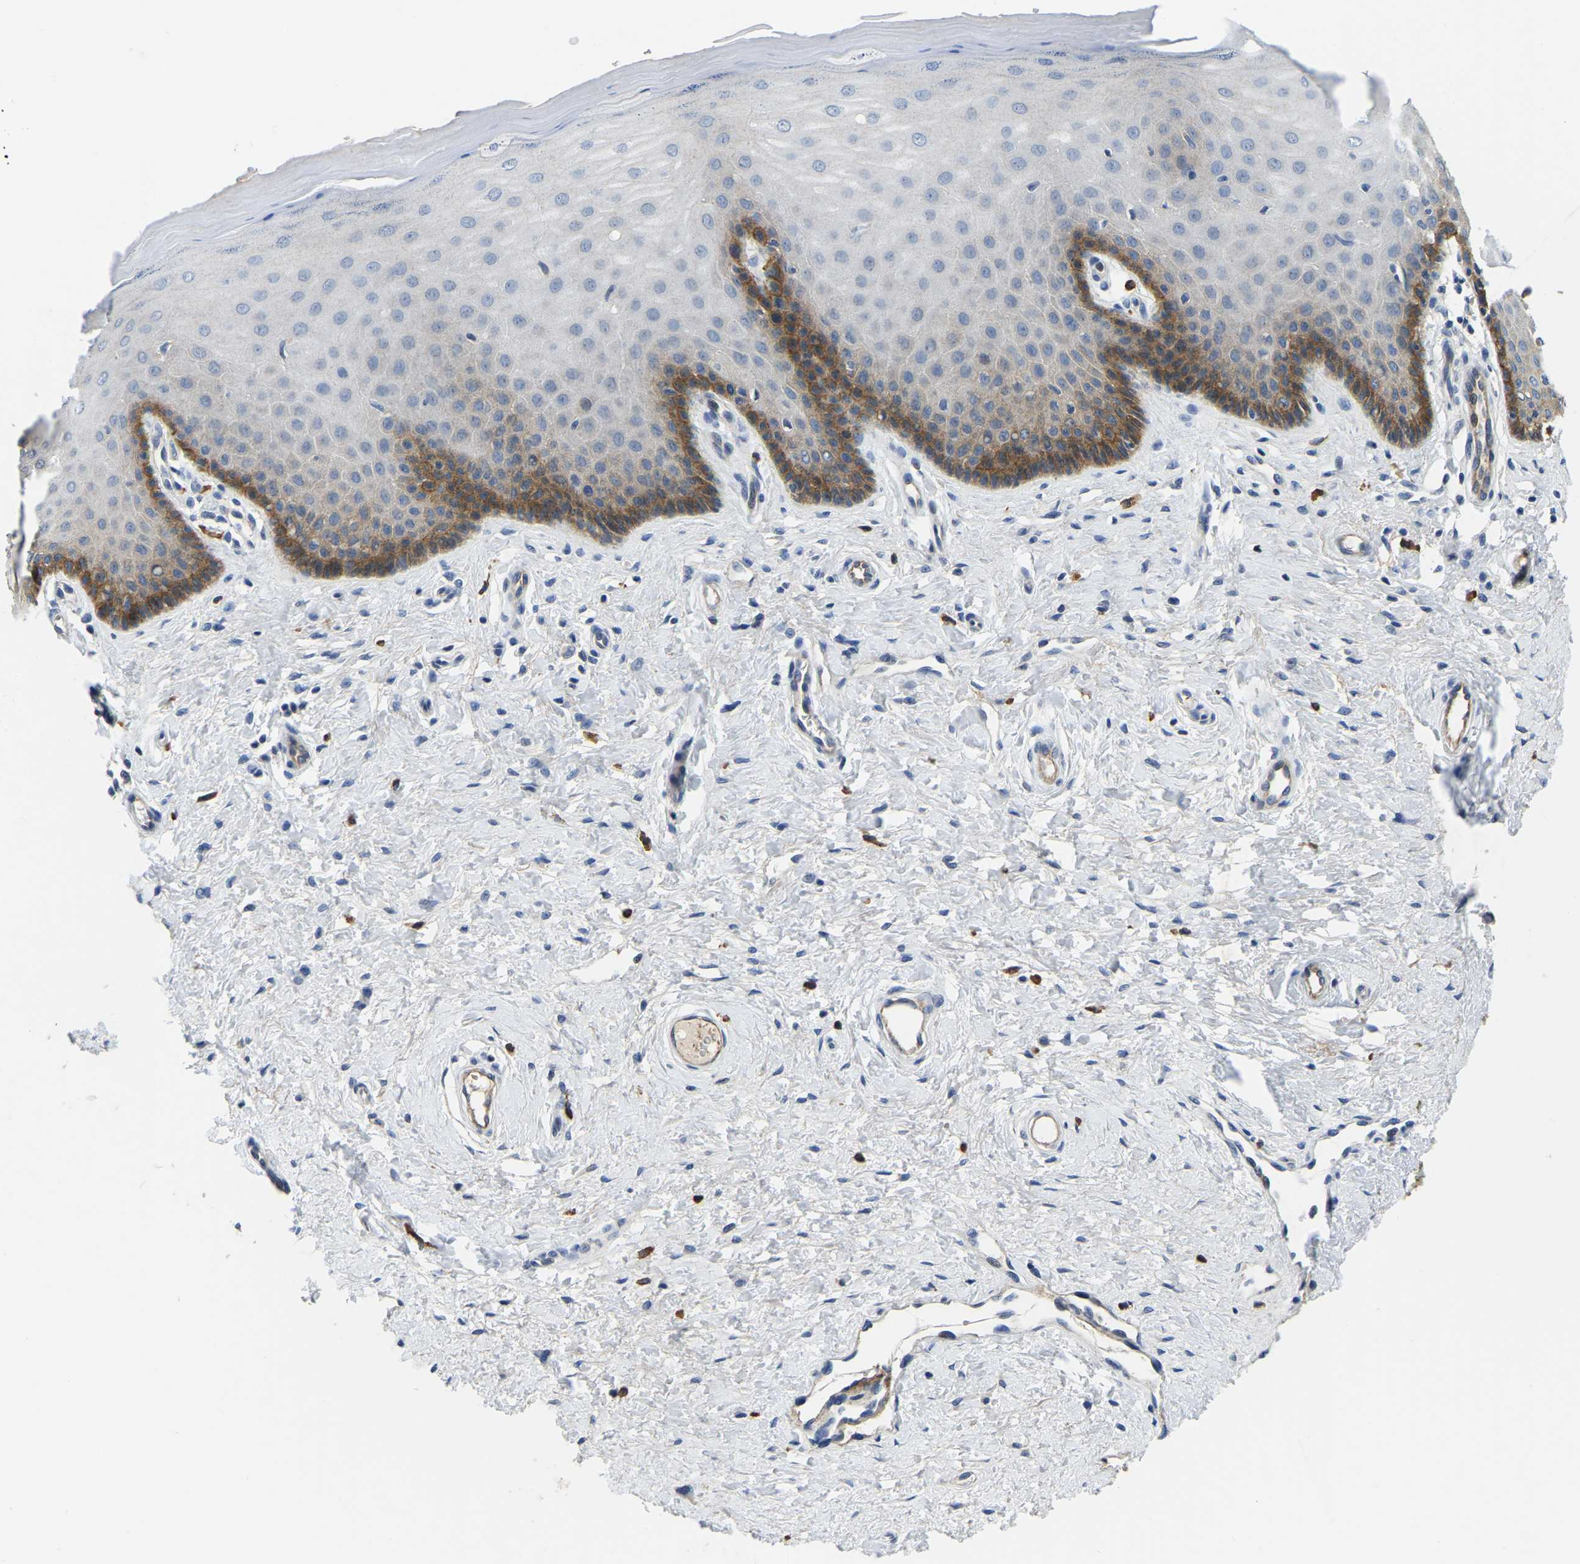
{"staining": {"intensity": "moderate", "quantity": "<25%", "location": "cytoplasmic/membranous"}, "tissue": "cervix", "cell_type": "Glandular cells", "image_type": "normal", "snomed": [{"axis": "morphology", "description": "Normal tissue, NOS"}, {"axis": "topography", "description": "Cervix"}], "caption": "Cervix stained for a protein demonstrates moderate cytoplasmic/membranous positivity in glandular cells. Using DAB (3,3'-diaminobenzidine) (brown) and hematoxylin (blue) stains, captured at high magnification using brightfield microscopy.", "gene": "ITGA2", "patient": {"sex": "female", "age": 55}}